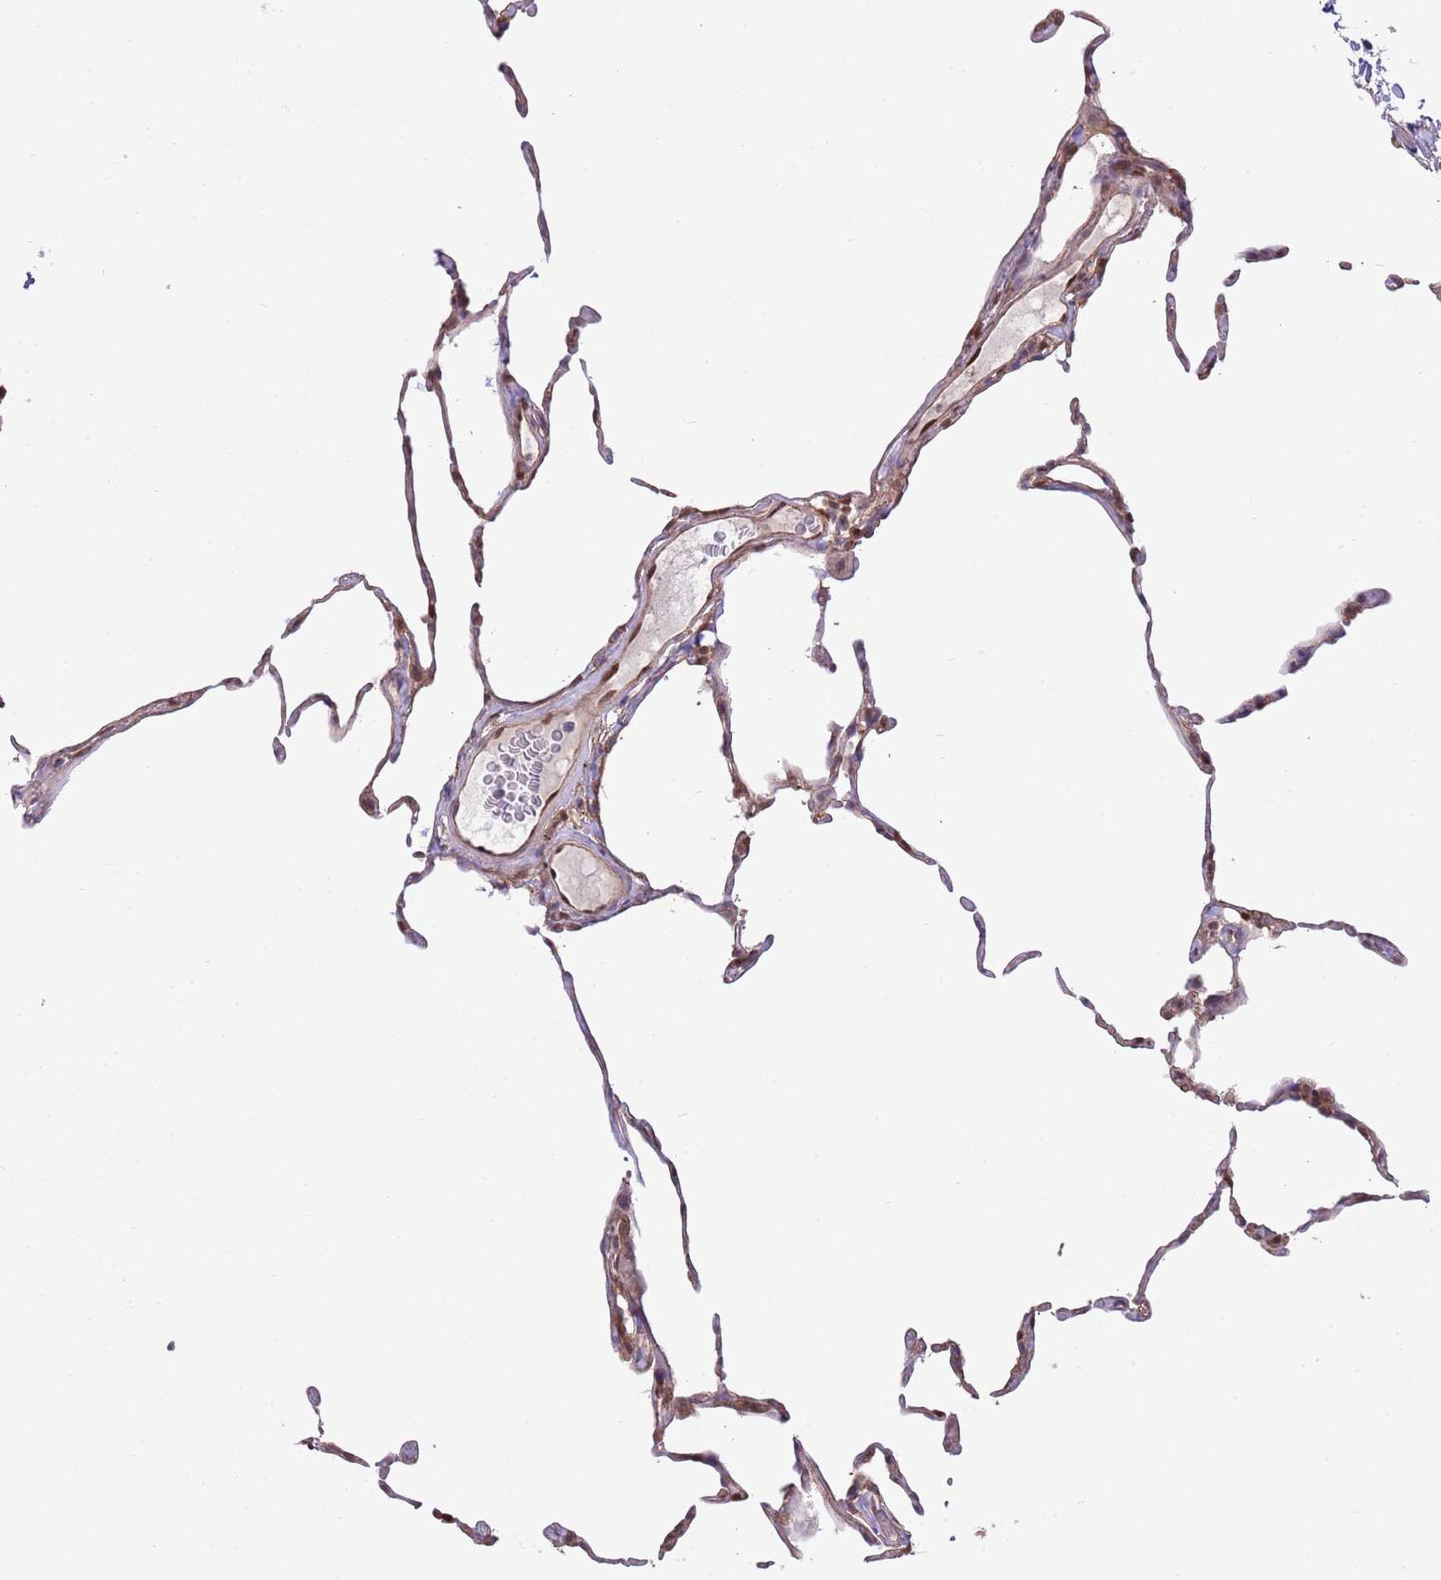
{"staining": {"intensity": "moderate", "quantity": "25%-75%", "location": "cytoplasmic/membranous"}, "tissue": "lung", "cell_type": "Alveolar cells", "image_type": "normal", "snomed": [{"axis": "morphology", "description": "Normal tissue, NOS"}, {"axis": "topography", "description": "Lung"}], "caption": "Normal lung was stained to show a protein in brown. There is medium levels of moderate cytoplasmic/membranous staining in approximately 25%-75% of alveolar cells.", "gene": "ARL2BP", "patient": {"sex": "female", "age": 57}}